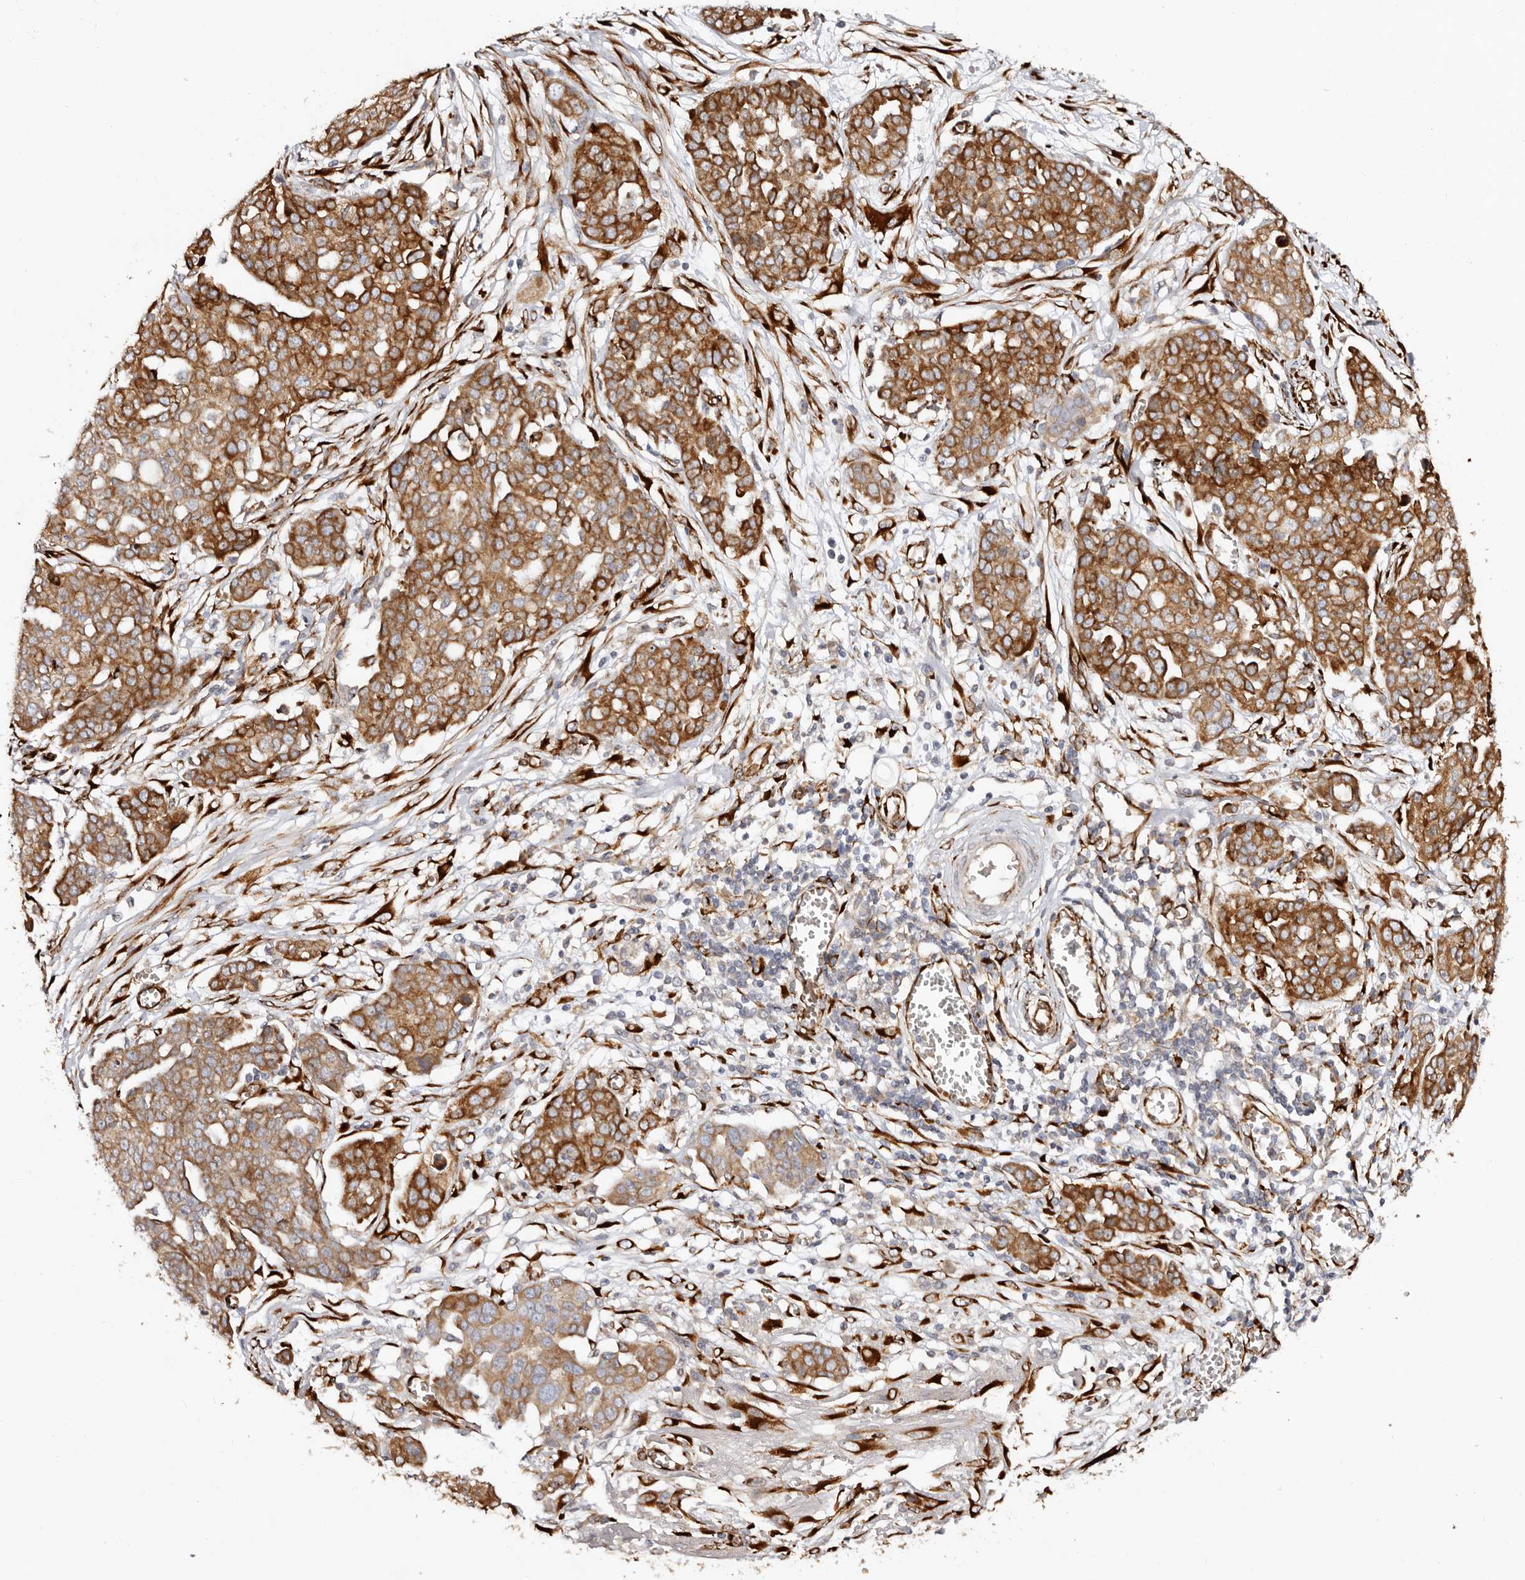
{"staining": {"intensity": "strong", "quantity": ">75%", "location": "cytoplasmic/membranous"}, "tissue": "ovarian cancer", "cell_type": "Tumor cells", "image_type": "cancer", "snomed": [{"axis": "morphology", "description": "Cystadenocarcinoma, serous, NOS"}, {"axis": "topography", "description": "Soft tissue"}, {"axis": "topography", "description": "Ovary"}], "caption": "Human serous cystadenocarcinoma (ovarian) stained with a protein marker shows strong staining in tumor cells.", "gene": "SERPINH1", "patient": {"sex": "female", "age": 57}}